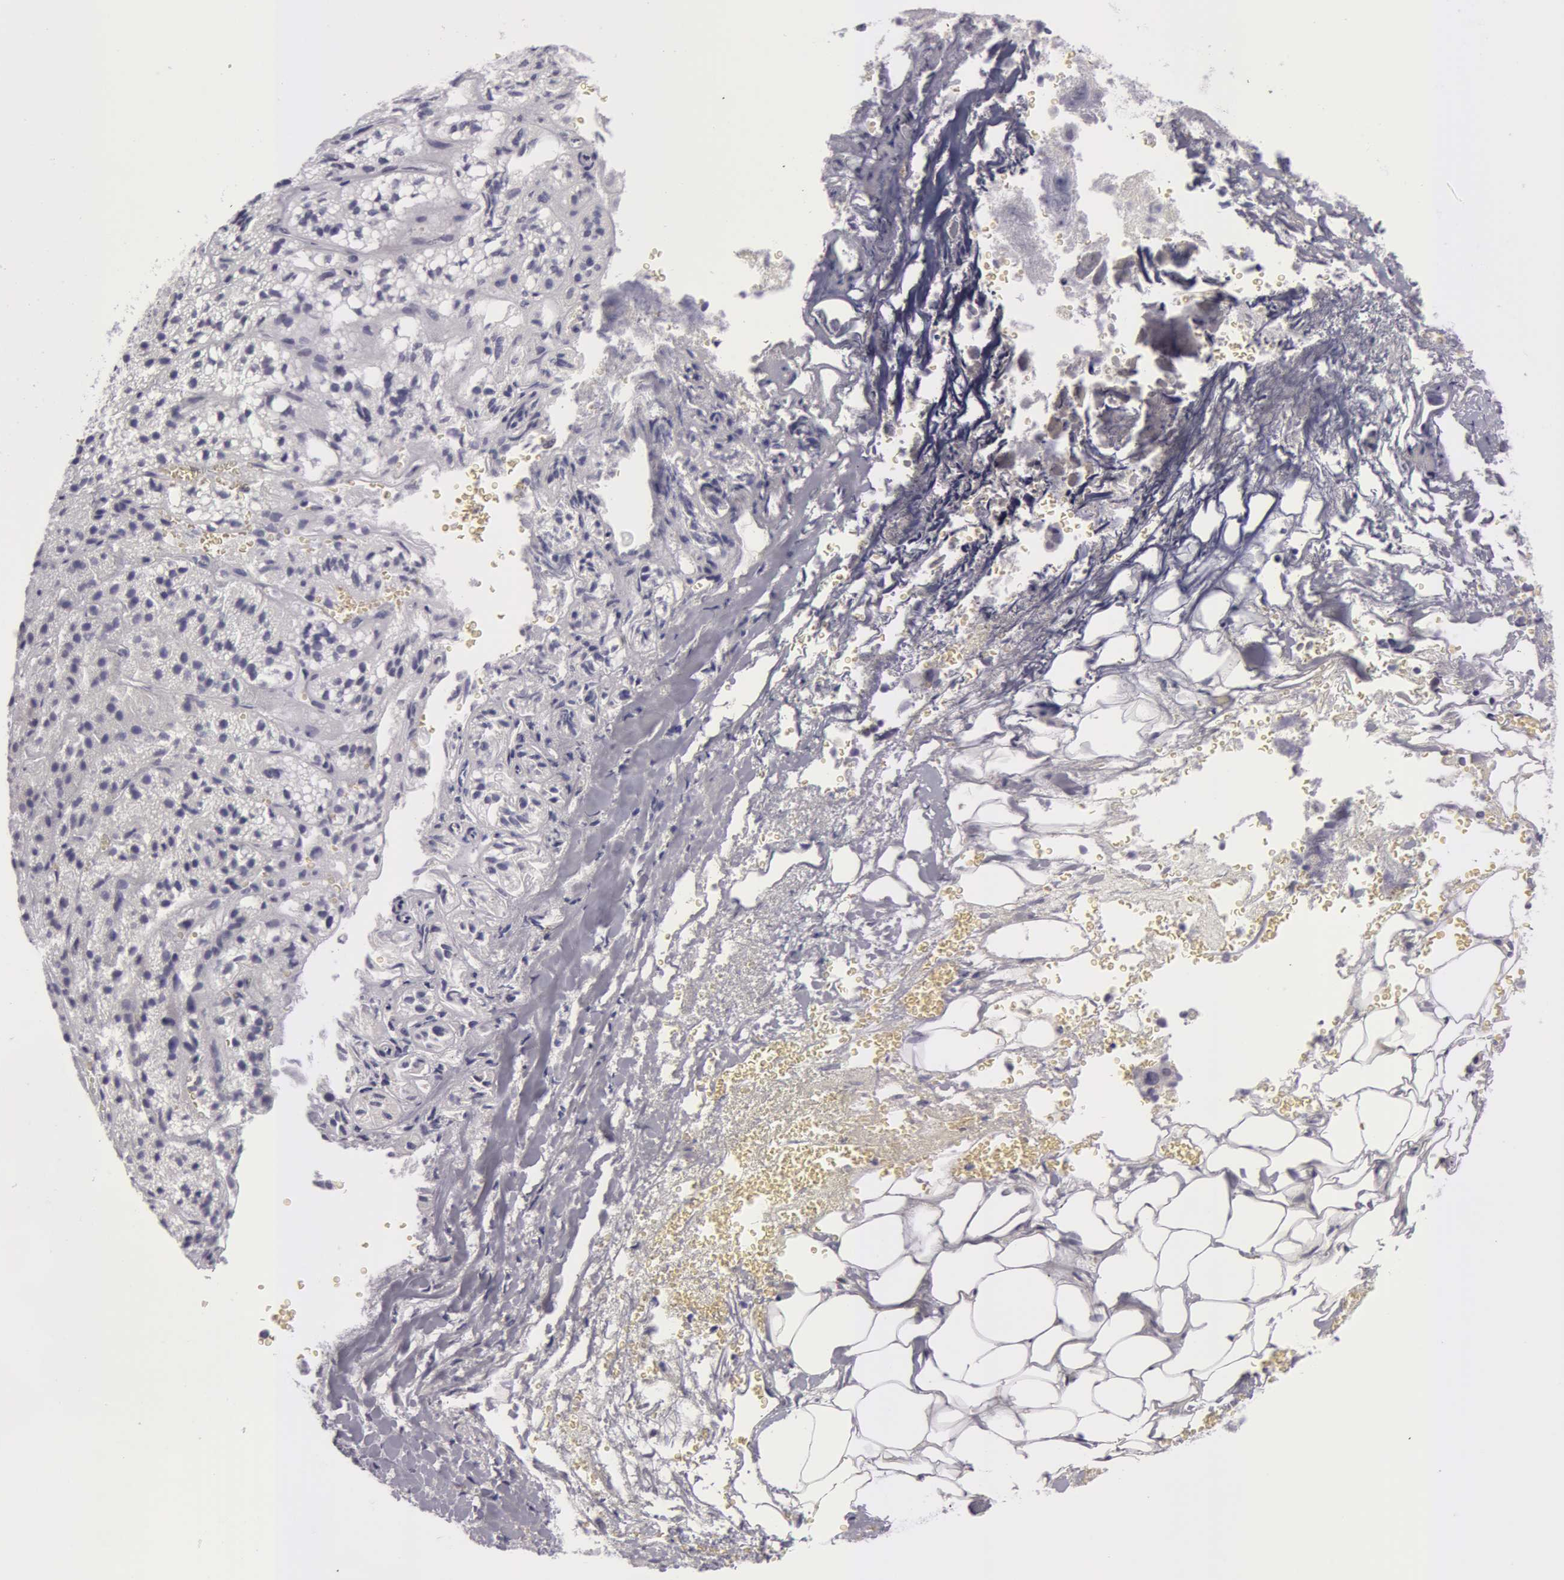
{"staining": {"intensity": "negative", "quantity": "none", "location": "none"}, "tissue": "adrenal gland", "cell_type": "Glandular cells", "image_type": "normal", "snomed": [{"axis": "morphology", "description": "Normal tissue, NOS"}, {"axis": "topography", "description": "Adrenal gland"}], "caption": "The histopathology image shows no significant staining in glandular cells of adrenal gland. The staining is performed using DAB brown chromogen with nuclei counter-stained in using hematoxylin.", "gene": "AMACR", "patient": {"sex": "female", "age": 71}}